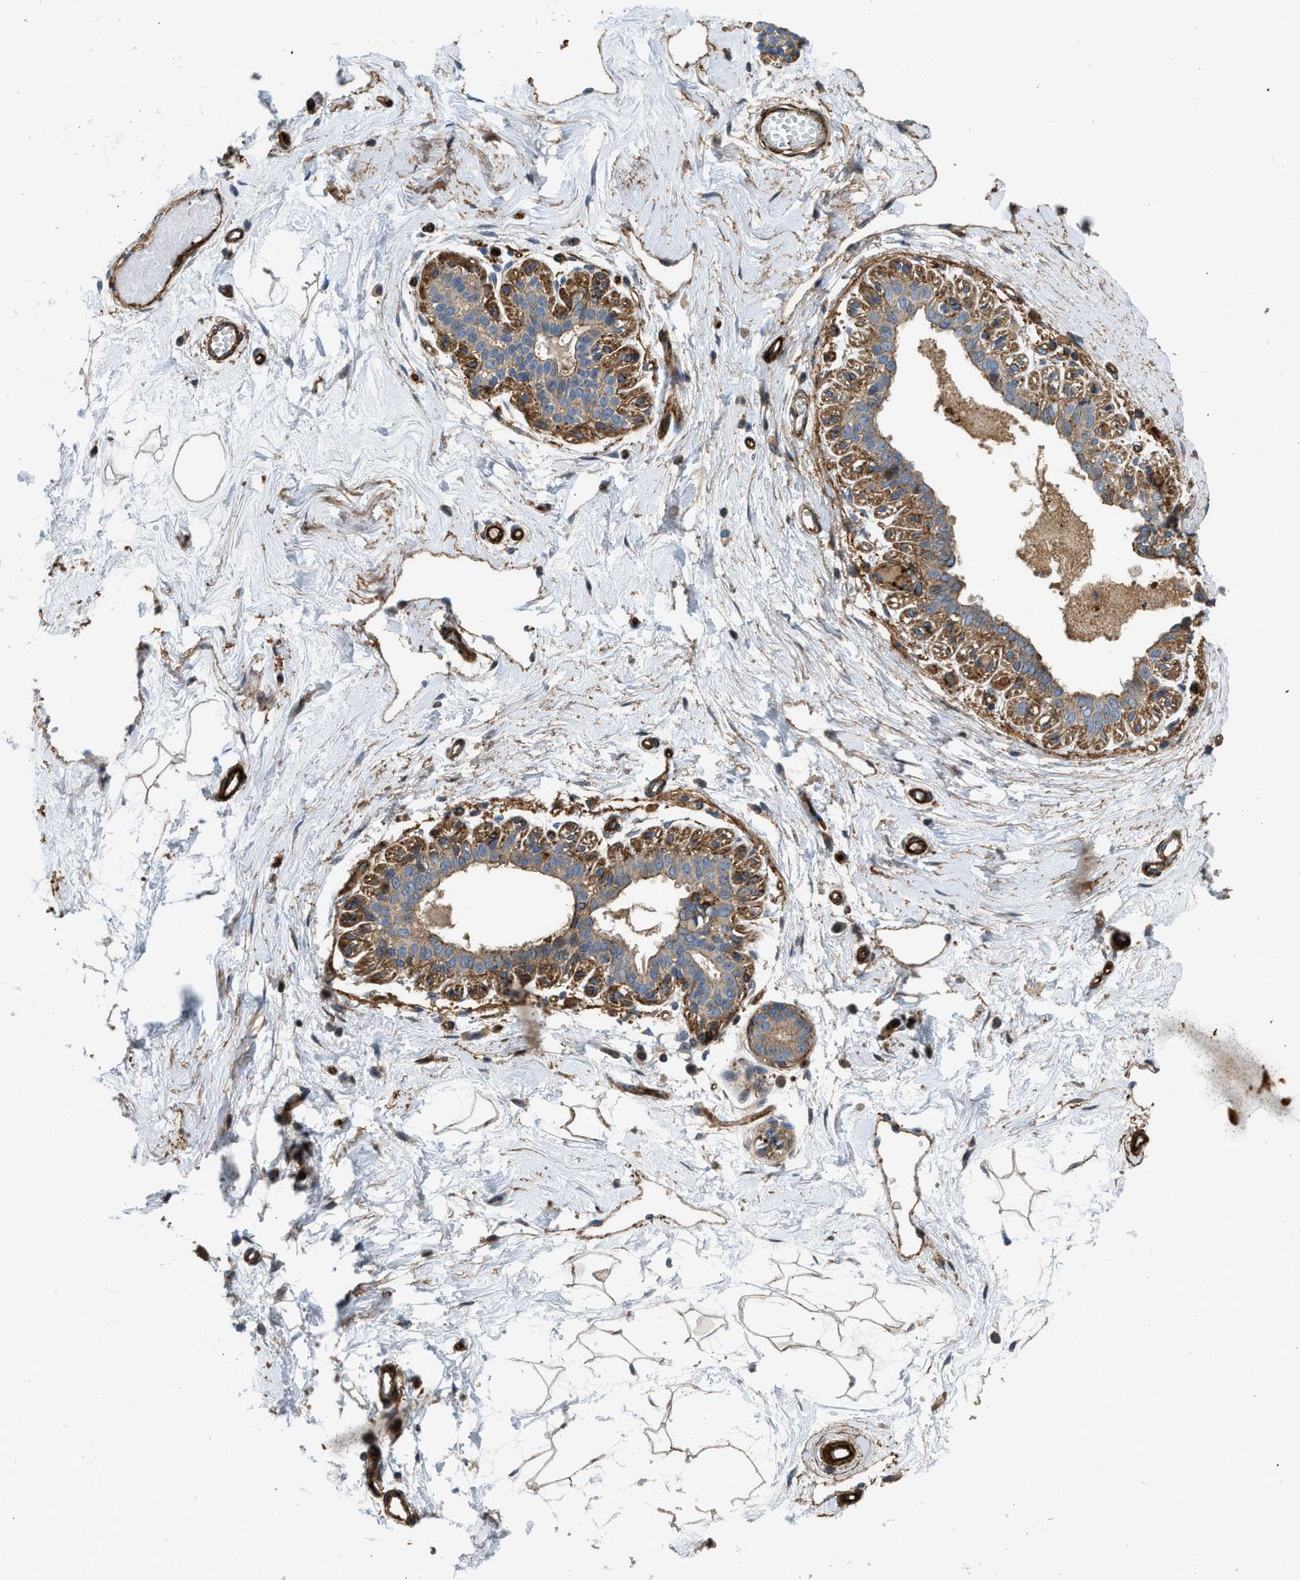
{"staining": {"intensity": "weak", "quantity": ">75%", "location": "cytoplasmic/membranous"}, "tissue": "breast", "cell_type": "Adipocytes", "image_type": "normal", "snomed": [{"axis": "morphology", "description": "Normal tissue, NOS"}, {"axis": "topography", "description": "Breast"}], "caption": "Protein expression analysis of unremarkable breast exhibits weak cytoplasmic/membranous positivity in approximately >75% of adipocytes. The protein is stained brown, and the nuclei are stained in blue (DAB (3,3'-diaminobenzidine) IHC with brightfield microscopy, high magnification).", "gene": "NYNRIN", "patient": {"sex": "female", "age": 45}}